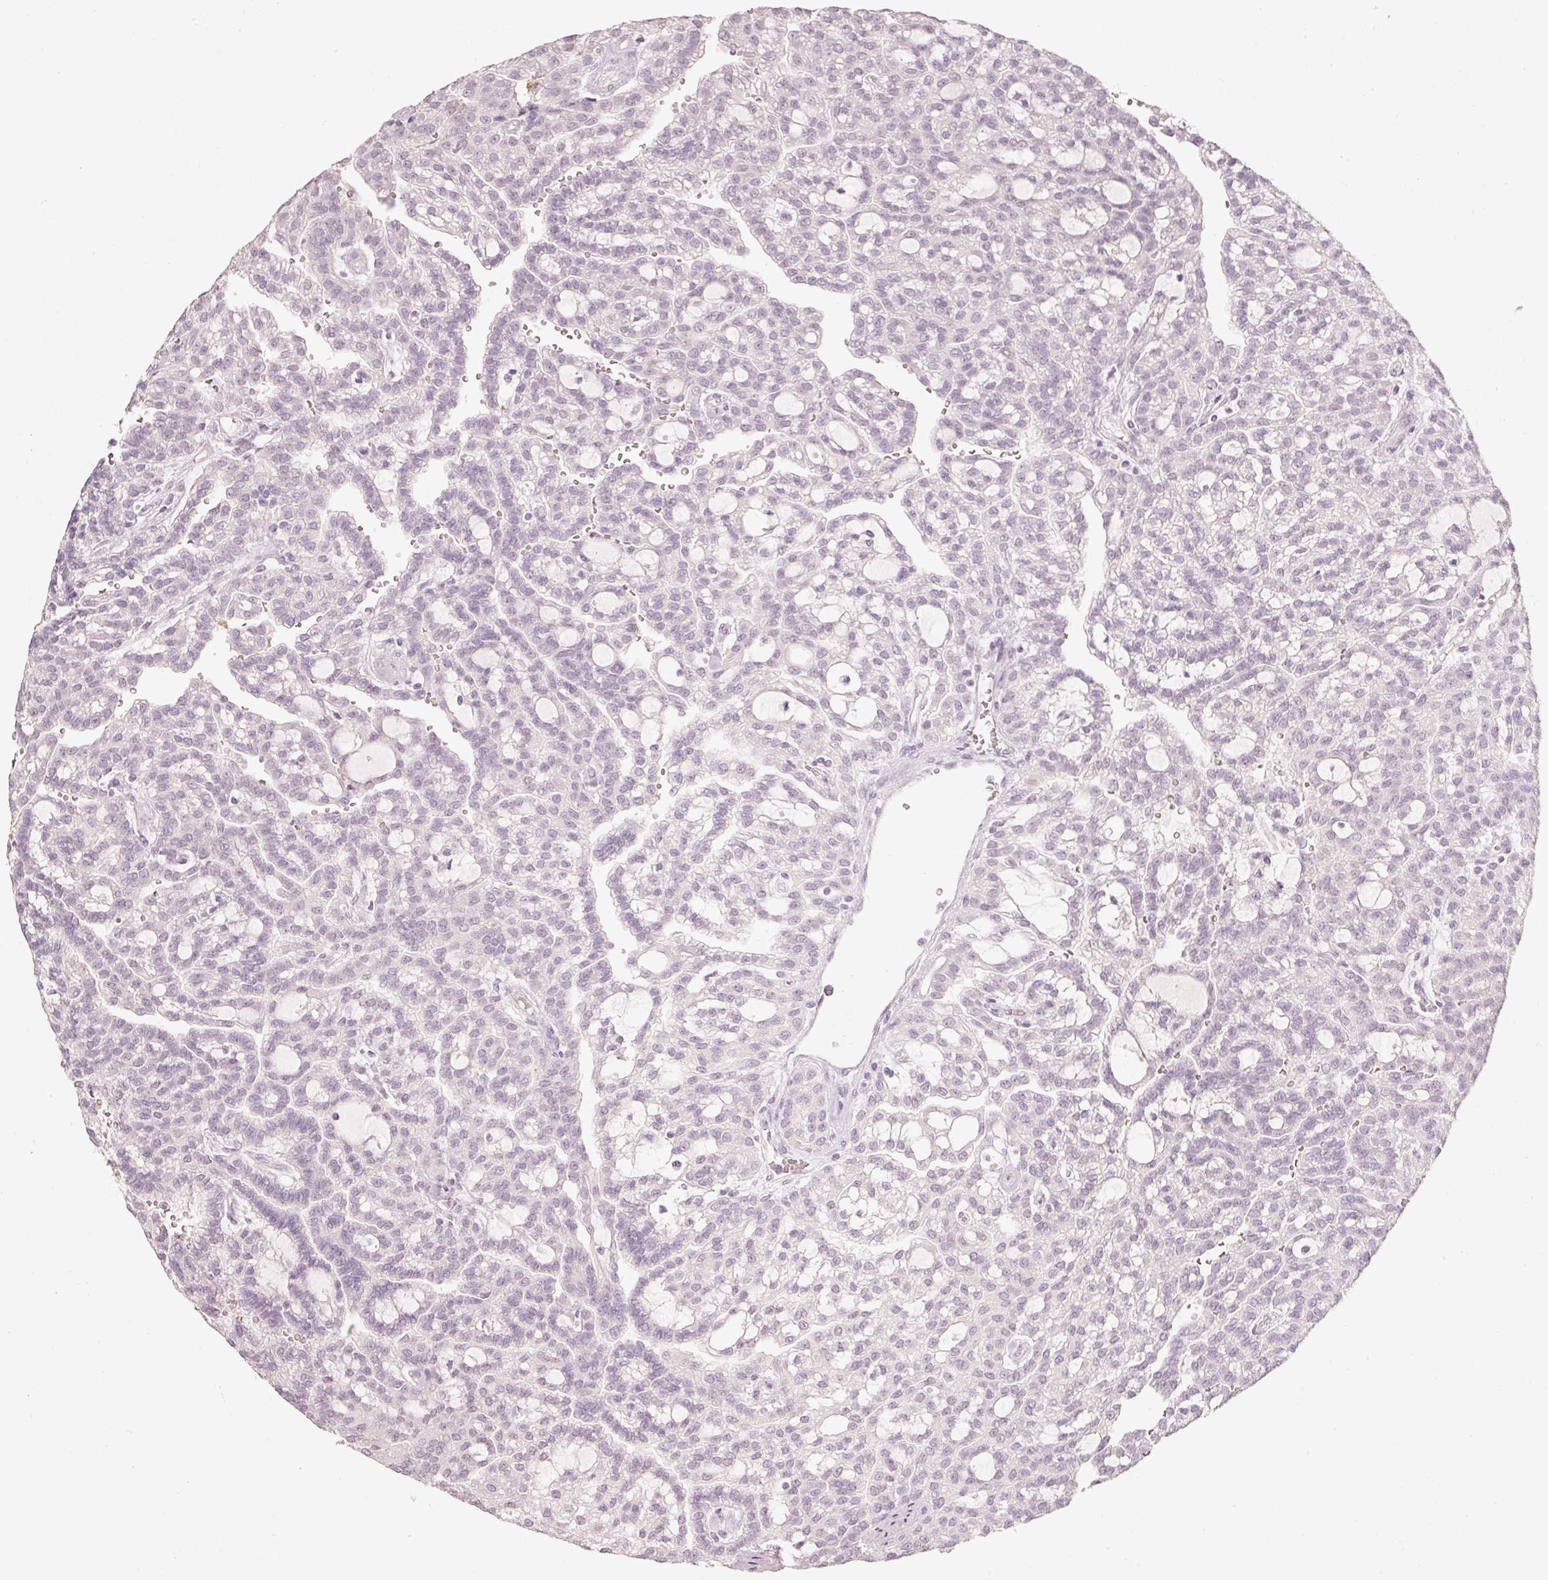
{"staining": {"intensity": "negative", "quantity": "none", "location": "none"}, "tissue": "renal cancer", "cell_type": "Tumor cells", "image_type": "cancer", "snomed": [{"axis": "morphology", "description": "Adenocarcinoma, NOS"}, {"axis": "topography", "description": "Kidney"}], "caption": "Adenocarcinoma (renal) was stained to show a protein in brown. There is no significant staining in tumor cells.", "gene": "STEAP1", "patient": {"sex": "male", "age": 63}}